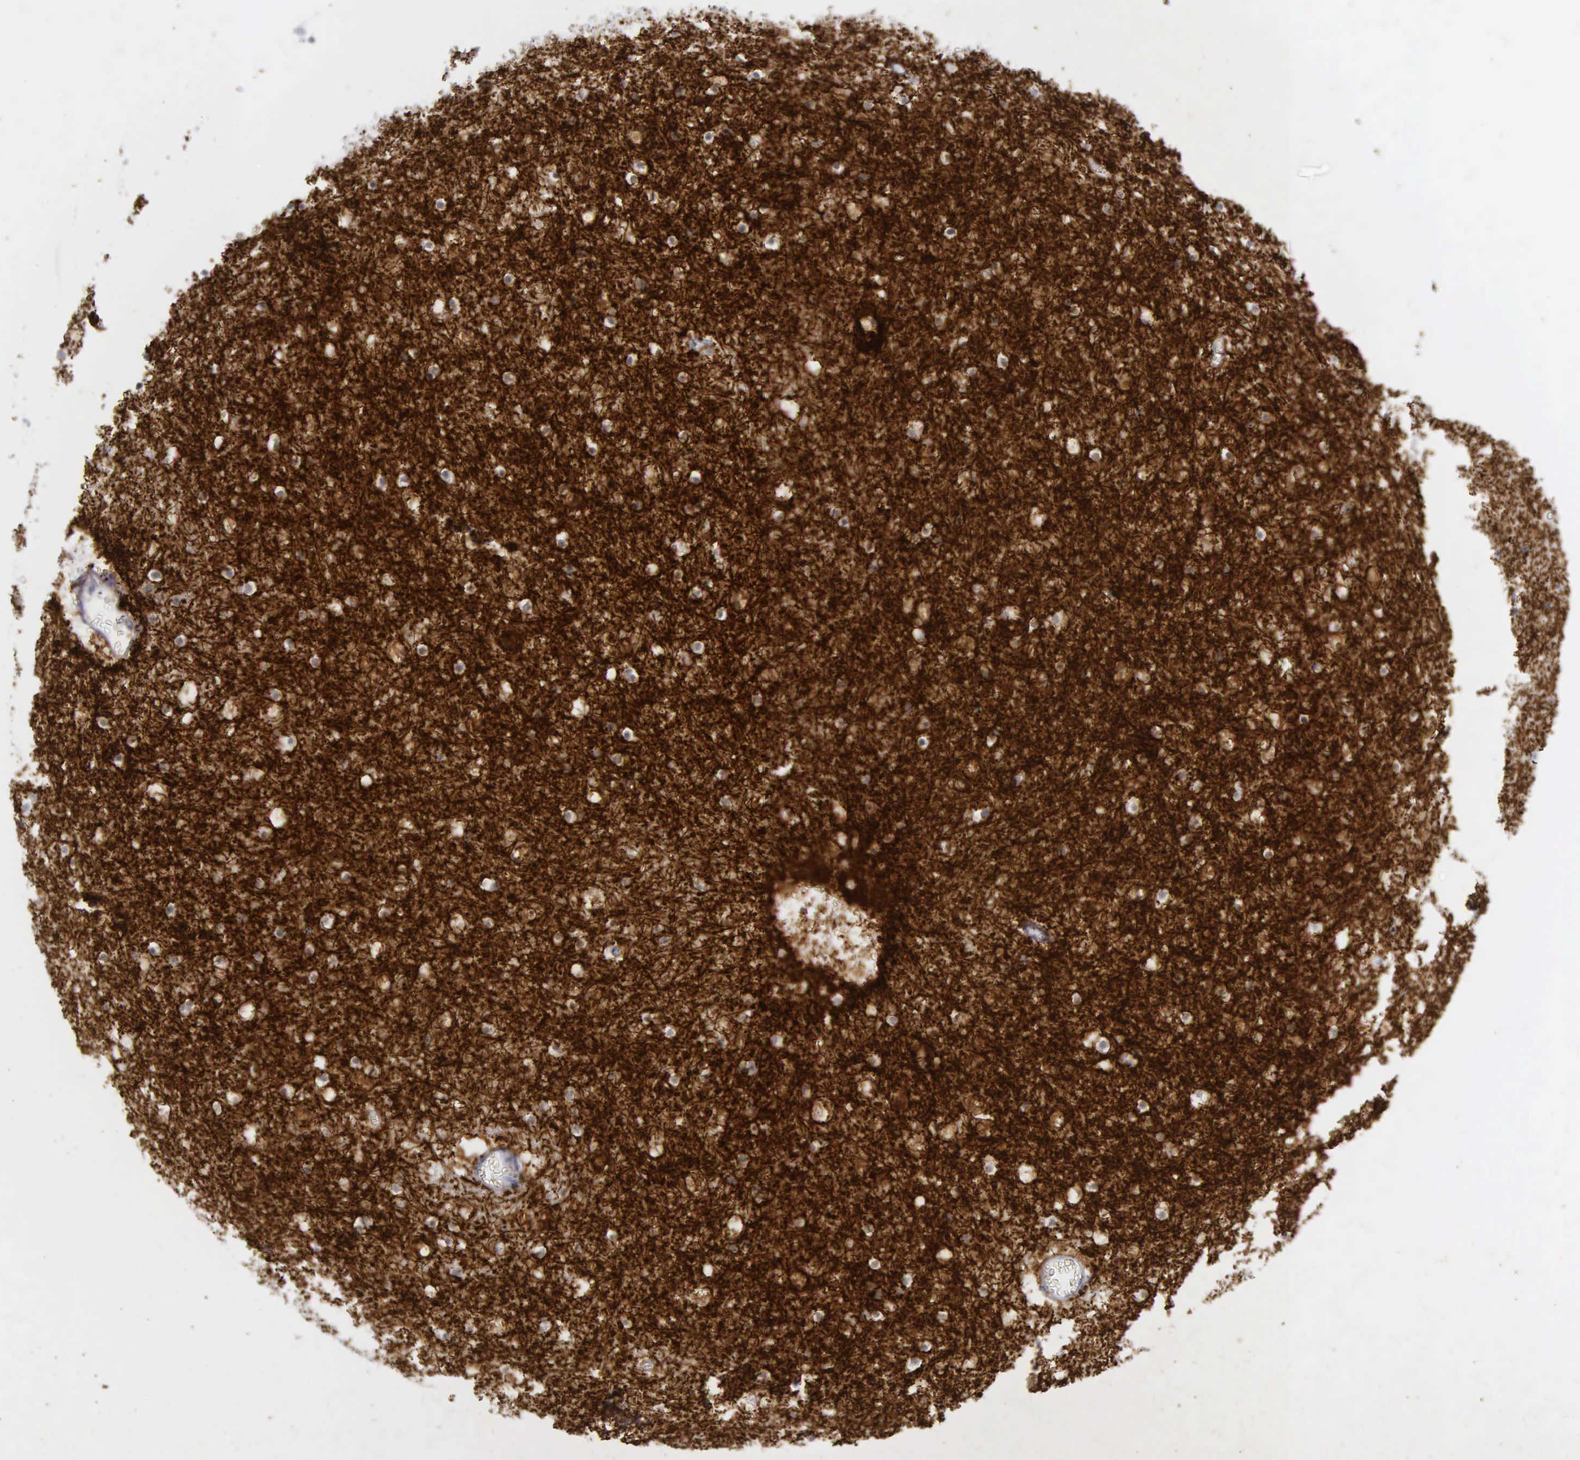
{"staining": {"intensity": "strong", "quantity": "<25%", "location": "cytoplasmic/membranous"}, "tissue": "caudate", "cell_type": "Glial cells", "image_type": "normal", "snomed": [{"axis": "morphology", "description": "Normal tissue, NOS"}, {"axis": "topography", "description": "Lateral ventricle wall"}], "caption": "Immunohistochemical staining of unremarkable caudate demonstrates strong cytoplasmic/membranous protein staining in approximately <25% of glial cells. (DAB (3,3'-diaminobenzidine) IHC with brightfield microscopy, high magnification).", "gene": "DES", "patient": {"sex": "male", "age": 45}}